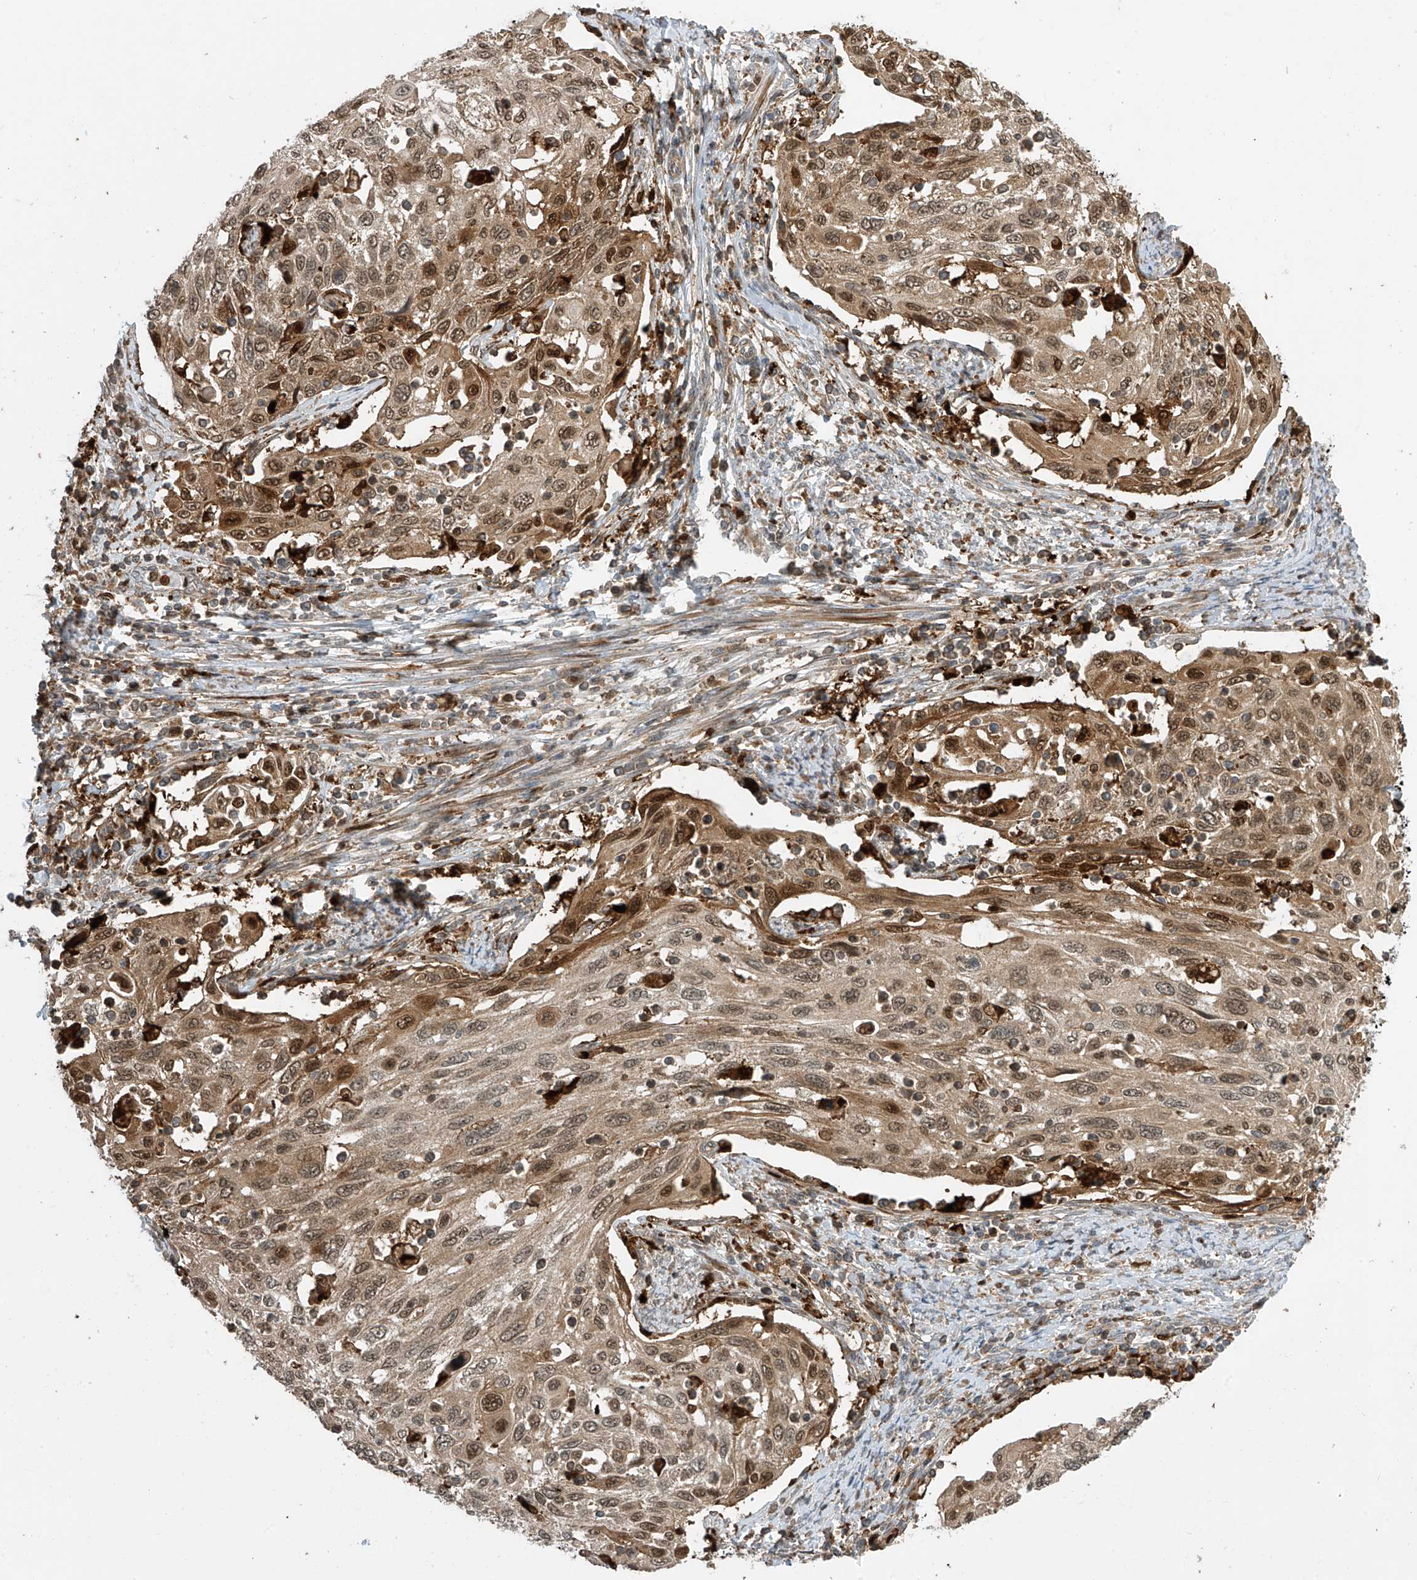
{"staining": {"intensity": "moderate", "quantity": ">75%", "location": "cytoplasmic/membranous,nuclear"}, "tissue": "cervical cancer", "cell_type": "Tumor cells", "image_type": "cancer", "snomed": [{"axis": "morphology", "description": "Squamous cell carcinoma, NOS"}, {"axis": "topography", "description": "Cervix"}], "caption": "Moderate cytoplasmic/membranous and nuclear staining is identified in about >75% of tumor cells in squamous cell carcinoma (cervical). (DAB (3,3'-diaminobenzidine) = brown stain, brightfield microscopy at high magnification).", "gene": "ATAD2B", "patient": {"sex": "female", "age": 70}}